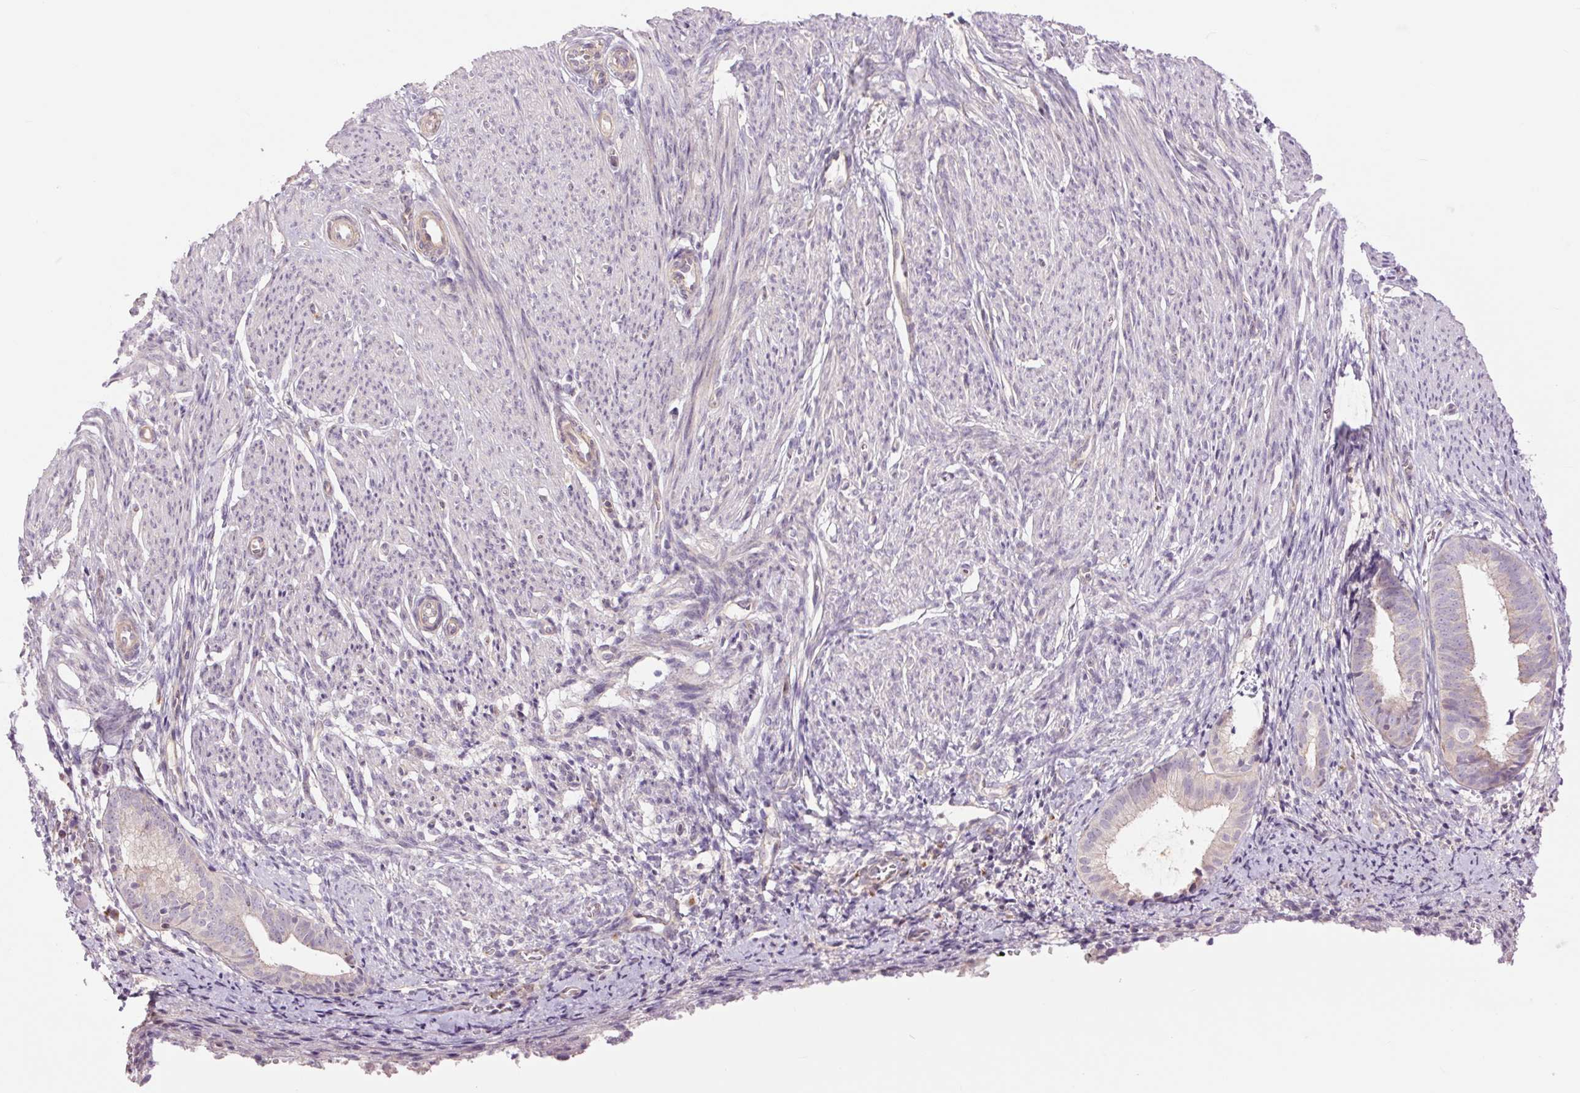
{"staining": {"intensity": "negative", "quantity": "none", "location": "none"}, "tissue": "endometrium", "cell_type": "Cells in endometrial stroma", "image_type": "normal", "snomed": [{"axis": "morphology", "description": "Normal tissue, NOS"}, {"axis": "topography", "description": "Endometrium"}], "caption": "This micrograph is of unremarkable endometrium stained with immunohistochemistry (IHC) to label a protein in brown with the nuclei are counter-stained blue. There is no staining in cells in endometrial stroma.", "gene": "CTNNA3", "patient": {"sex": "female", "age": 50}}